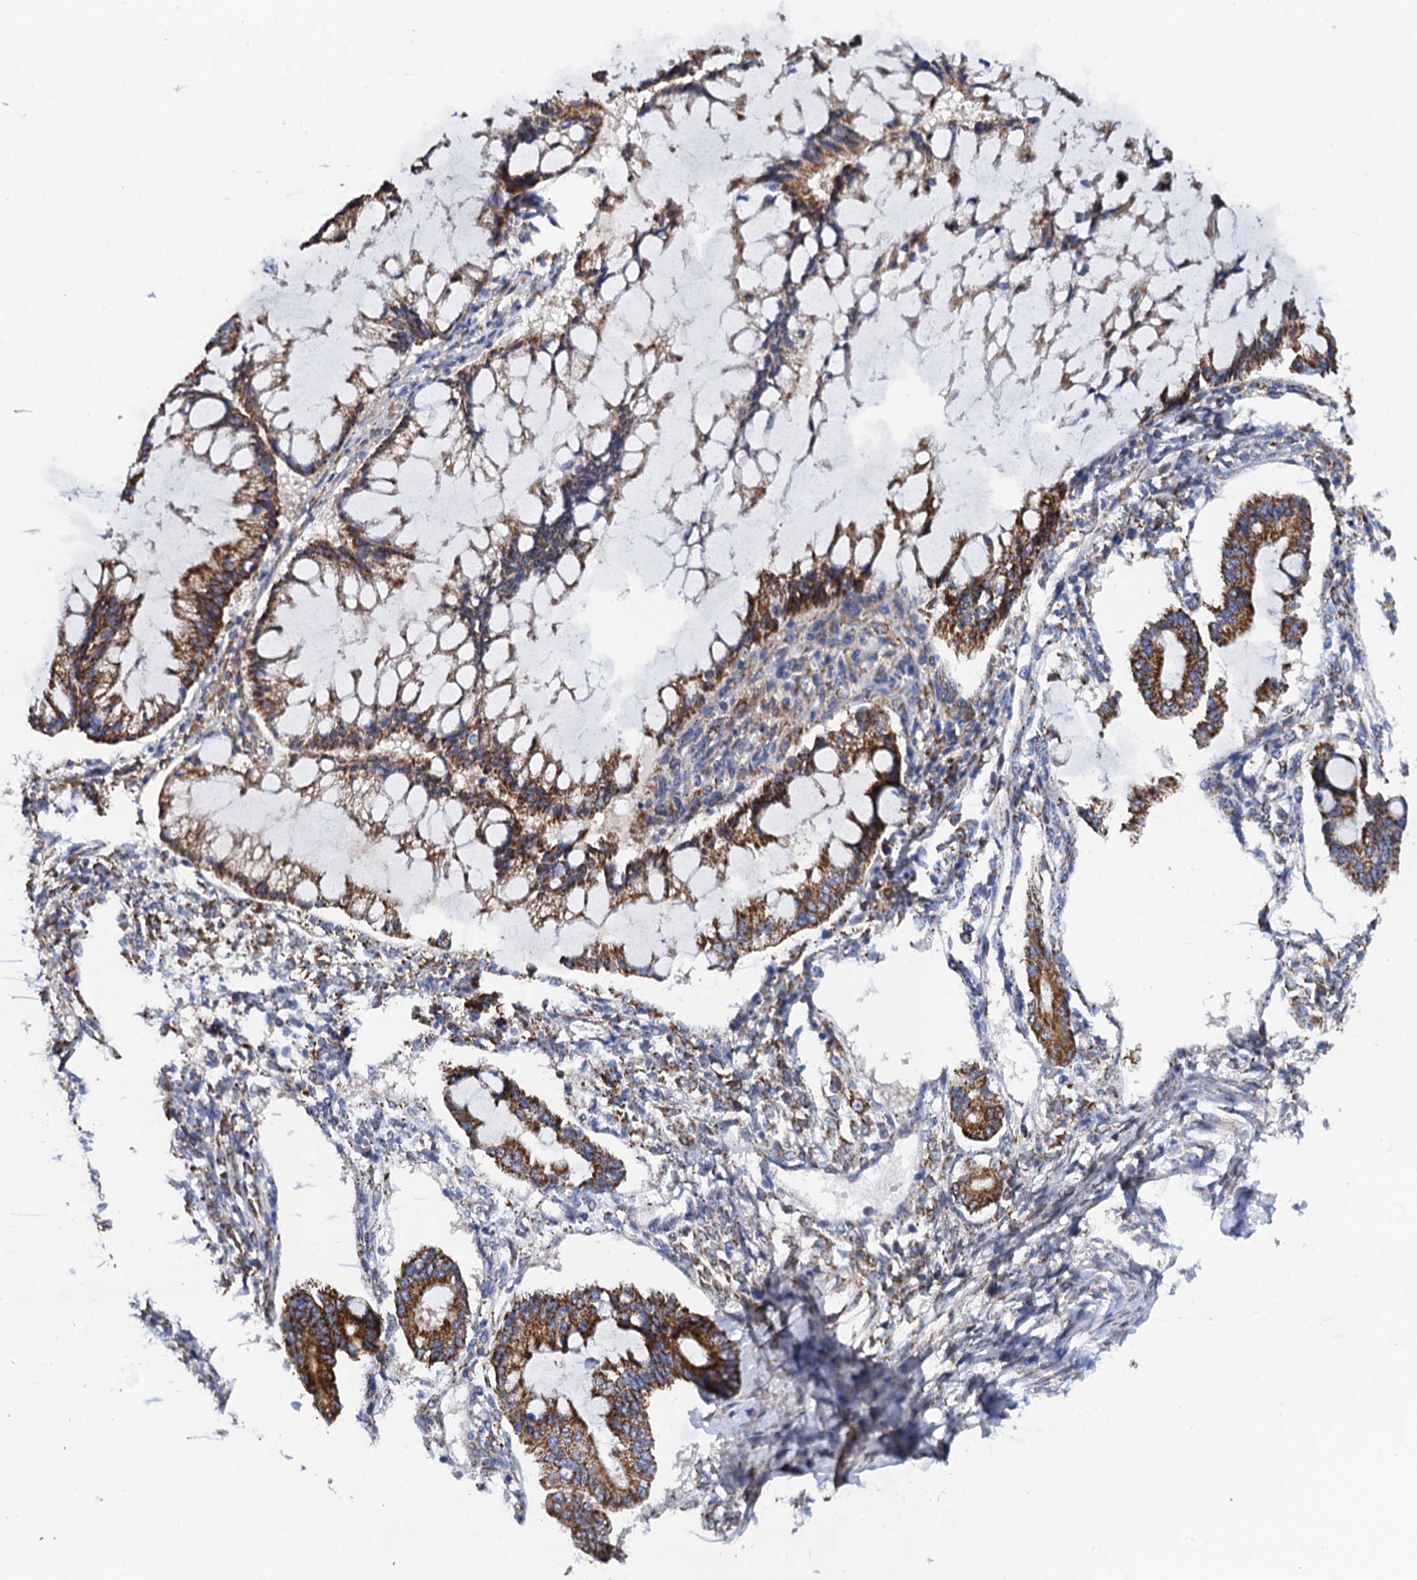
{"staining": {"intensity": "moderate", "quantity": ">75%", "location": "cytoplasmic/membranous"}, "tissue": "ovarian cancer", "cell_type": "Tumor cells", "image_type": "cancer", "snomed": [{"axis": "morphology", "description": "Cystadenocarcinoma, mucinous, NOS"}, {"axis": "topography", "description": "Ovary"}], "caption": "Immunohistochemistry image of mucinous cystadenocarcinoma (ovarian) stained for a protein (brown), which demonstrates medium levels of moderate cytoplasmic/membranous staining in about >75% of tumor cells.", "gene": "PTCD3", "patient": {"sex": "female", "age": 73}}